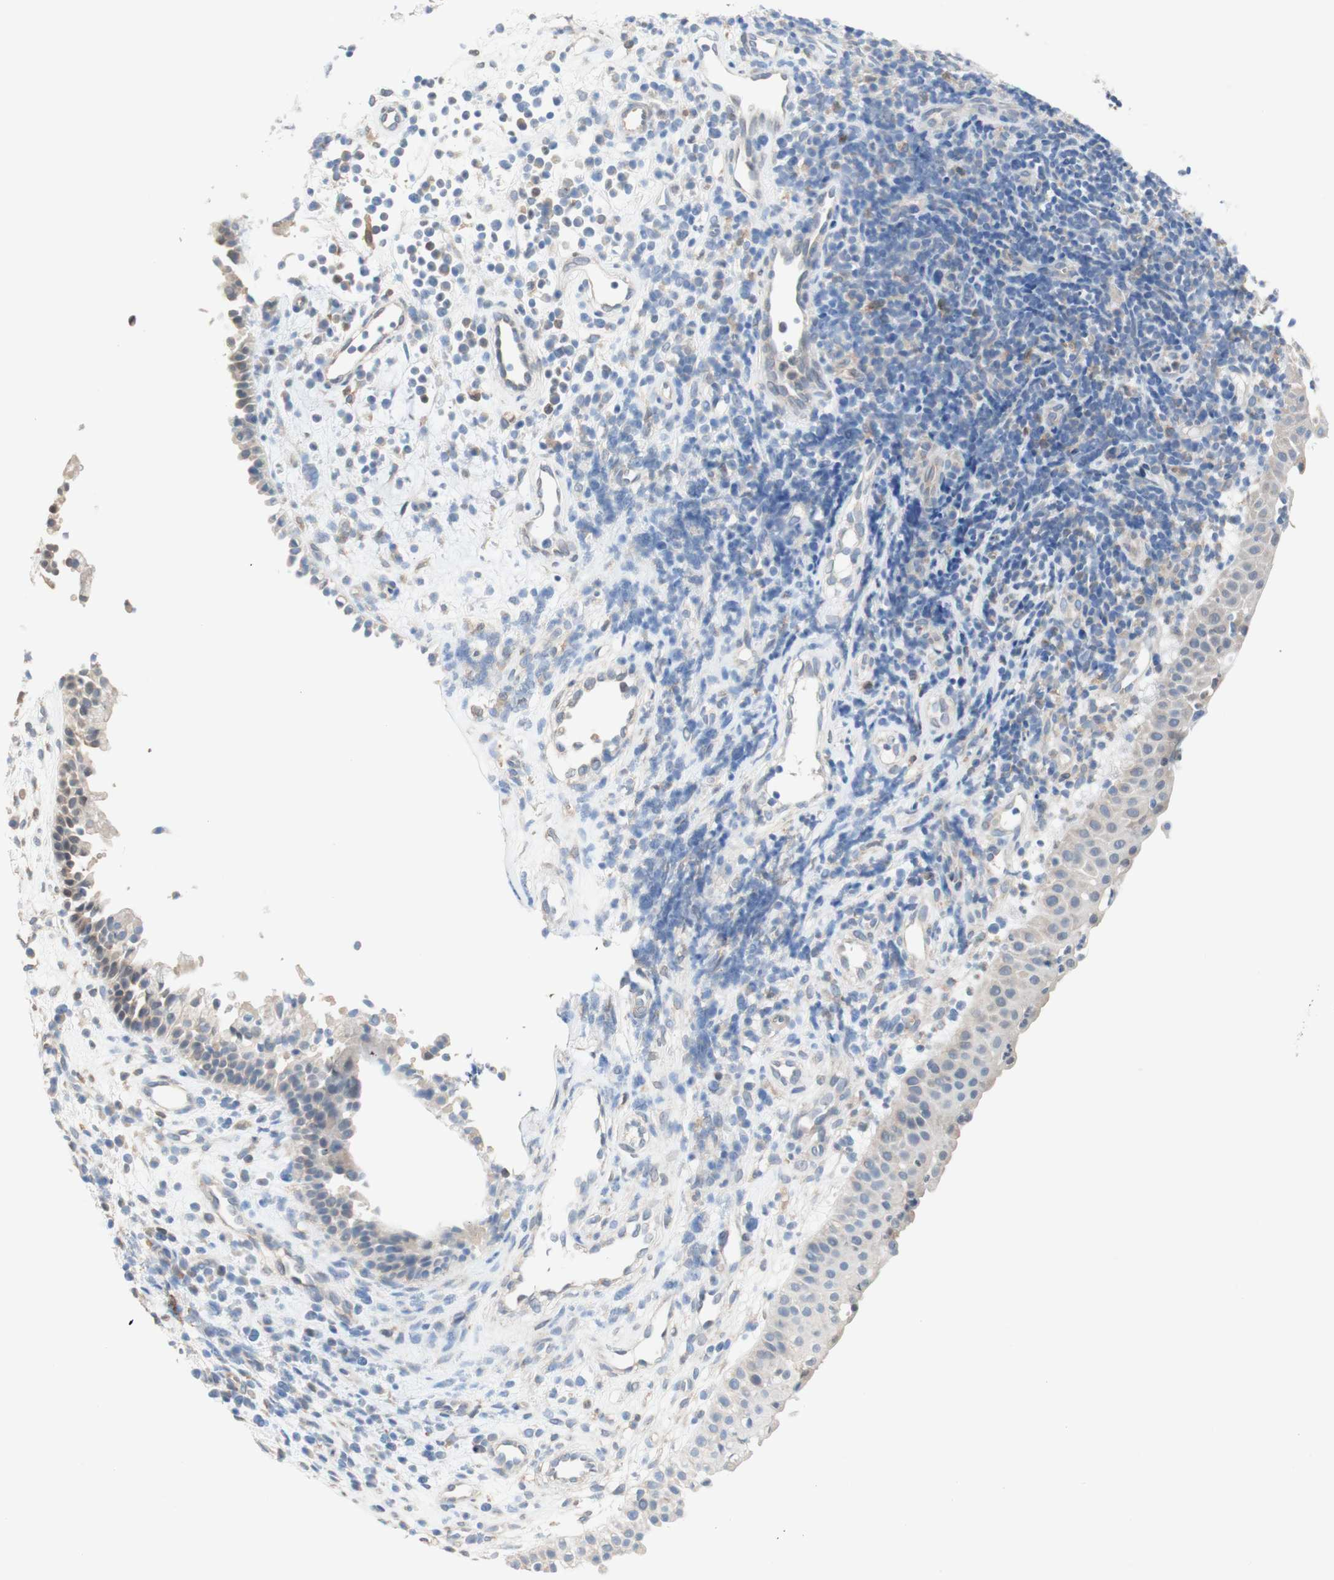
{"staining": {"intensity": "weak", "quantity": ">75%", "location": "cytoplasmic/membranous,nuclear"}, "tissue": "nasopharynx", "cell_type": "Respiratory epithelial cells", "image_type": "normal", "snomed": [{"axis": "morphology", "description": "Normal tissue, NOS"}, {"axis": "topography", "description": "Nasopharynx"}], "caption": "Protein staining of unremarkable nasopharynx demonstrates weak cytoplasmic/membranous,nuclear staining in approximately >75% of respiratory epithelial cells.", "gene": "COMT", "patient": {"sex": "female", "age": 51}}